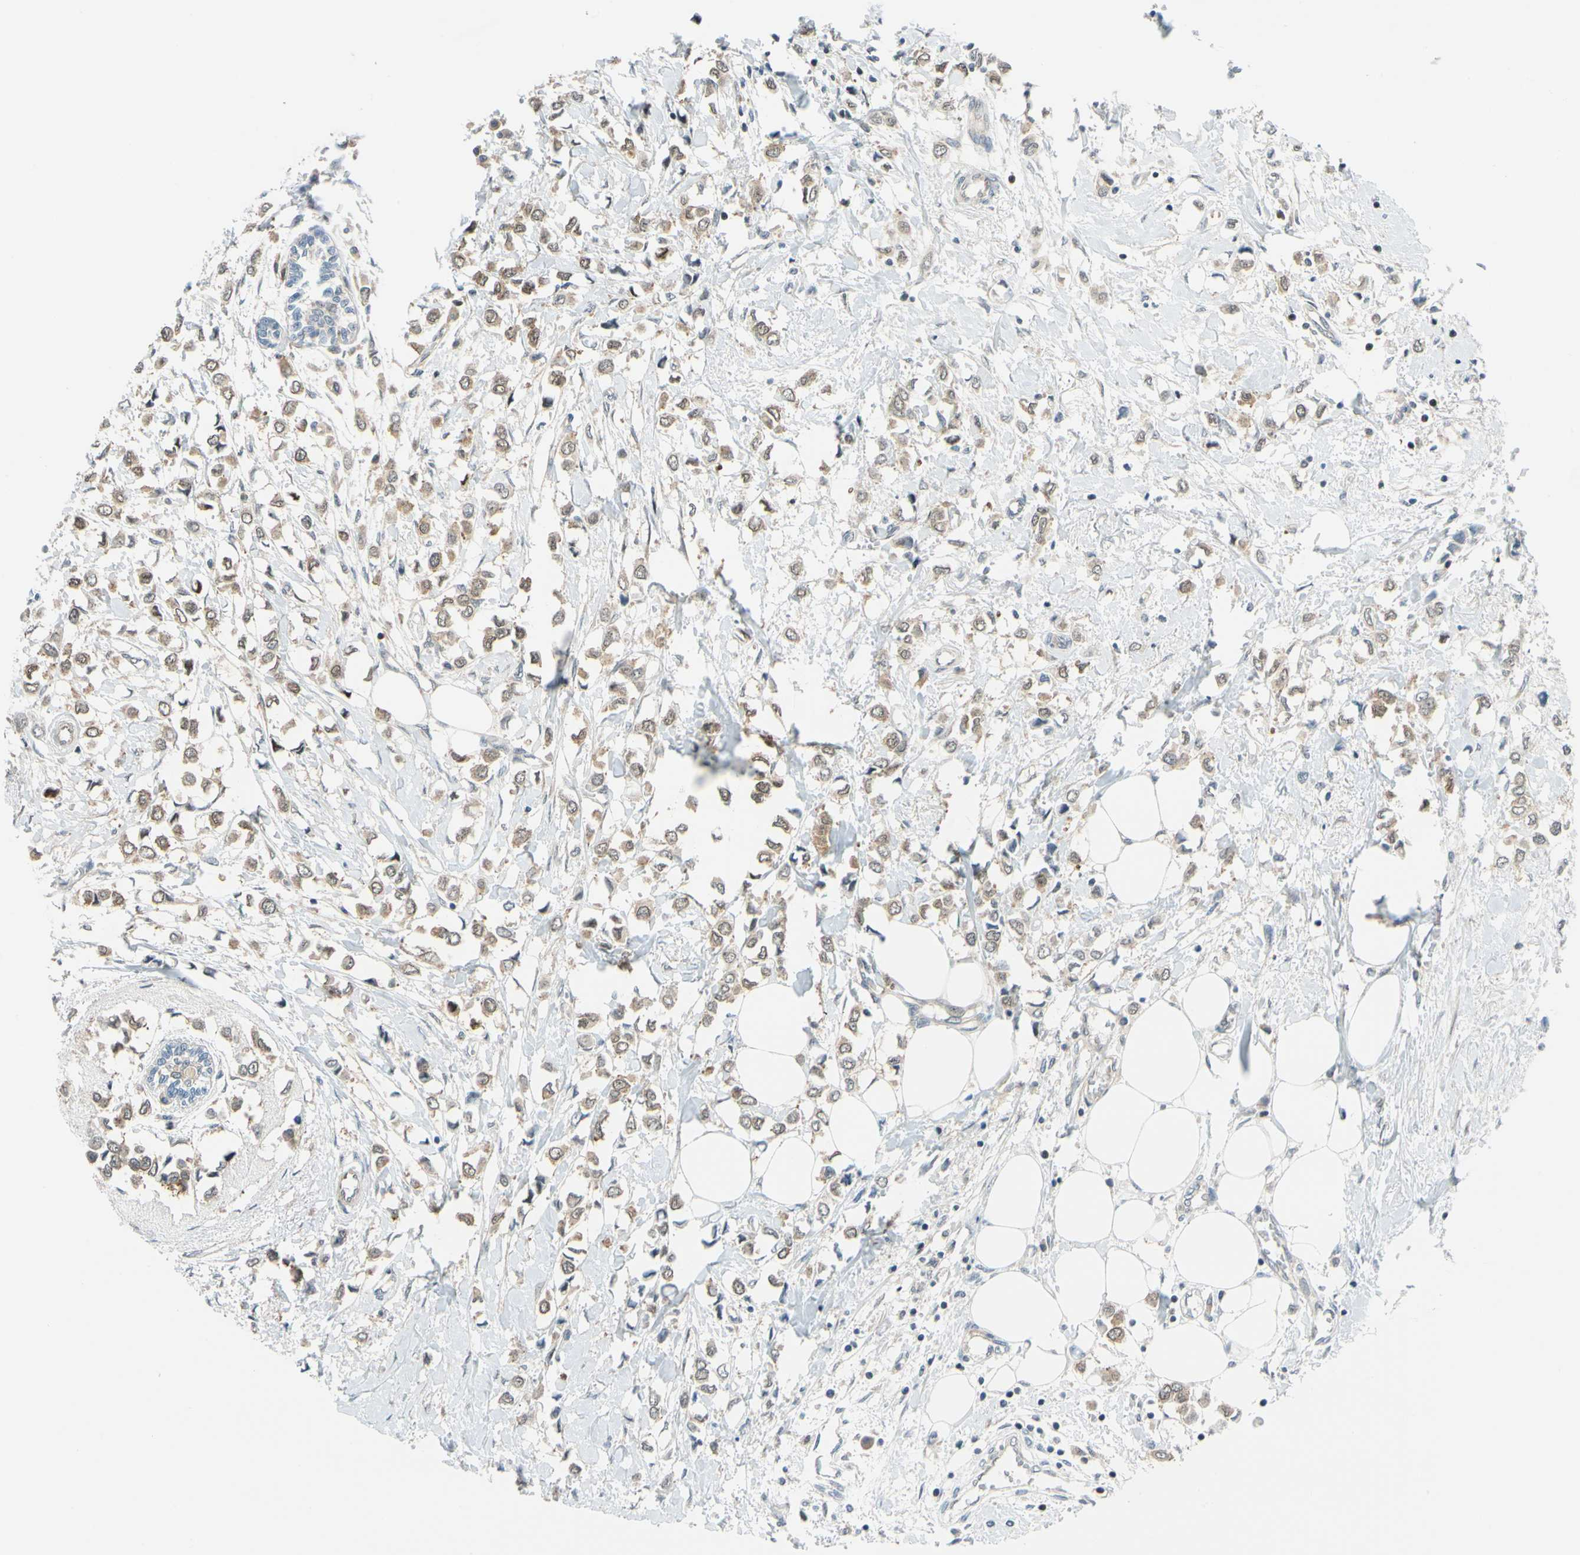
{"staining": {"intensity": "weak", "quantity": ">75%", "location": "cytoplasmic/membranous"}, "tissue": "breast cancer", "cell_type": "Tumor cells", "image_type": "cancer", "snomed": [{"axis": "morphology", "description": "Lobular carcinoma"}, {"axis": "topography", "description": "Breast"}], "caption": "Protein staining by immunohistochemistry reveals weak cytoplasmic/membranous staining in about >75% of tumor cells in breast cancer (lobular carcinoma). (Brightfield microscopy of DAB IHC at high magnification).", "gene": "MAPK9", "patient": {"sex": "female", "age": 51}}